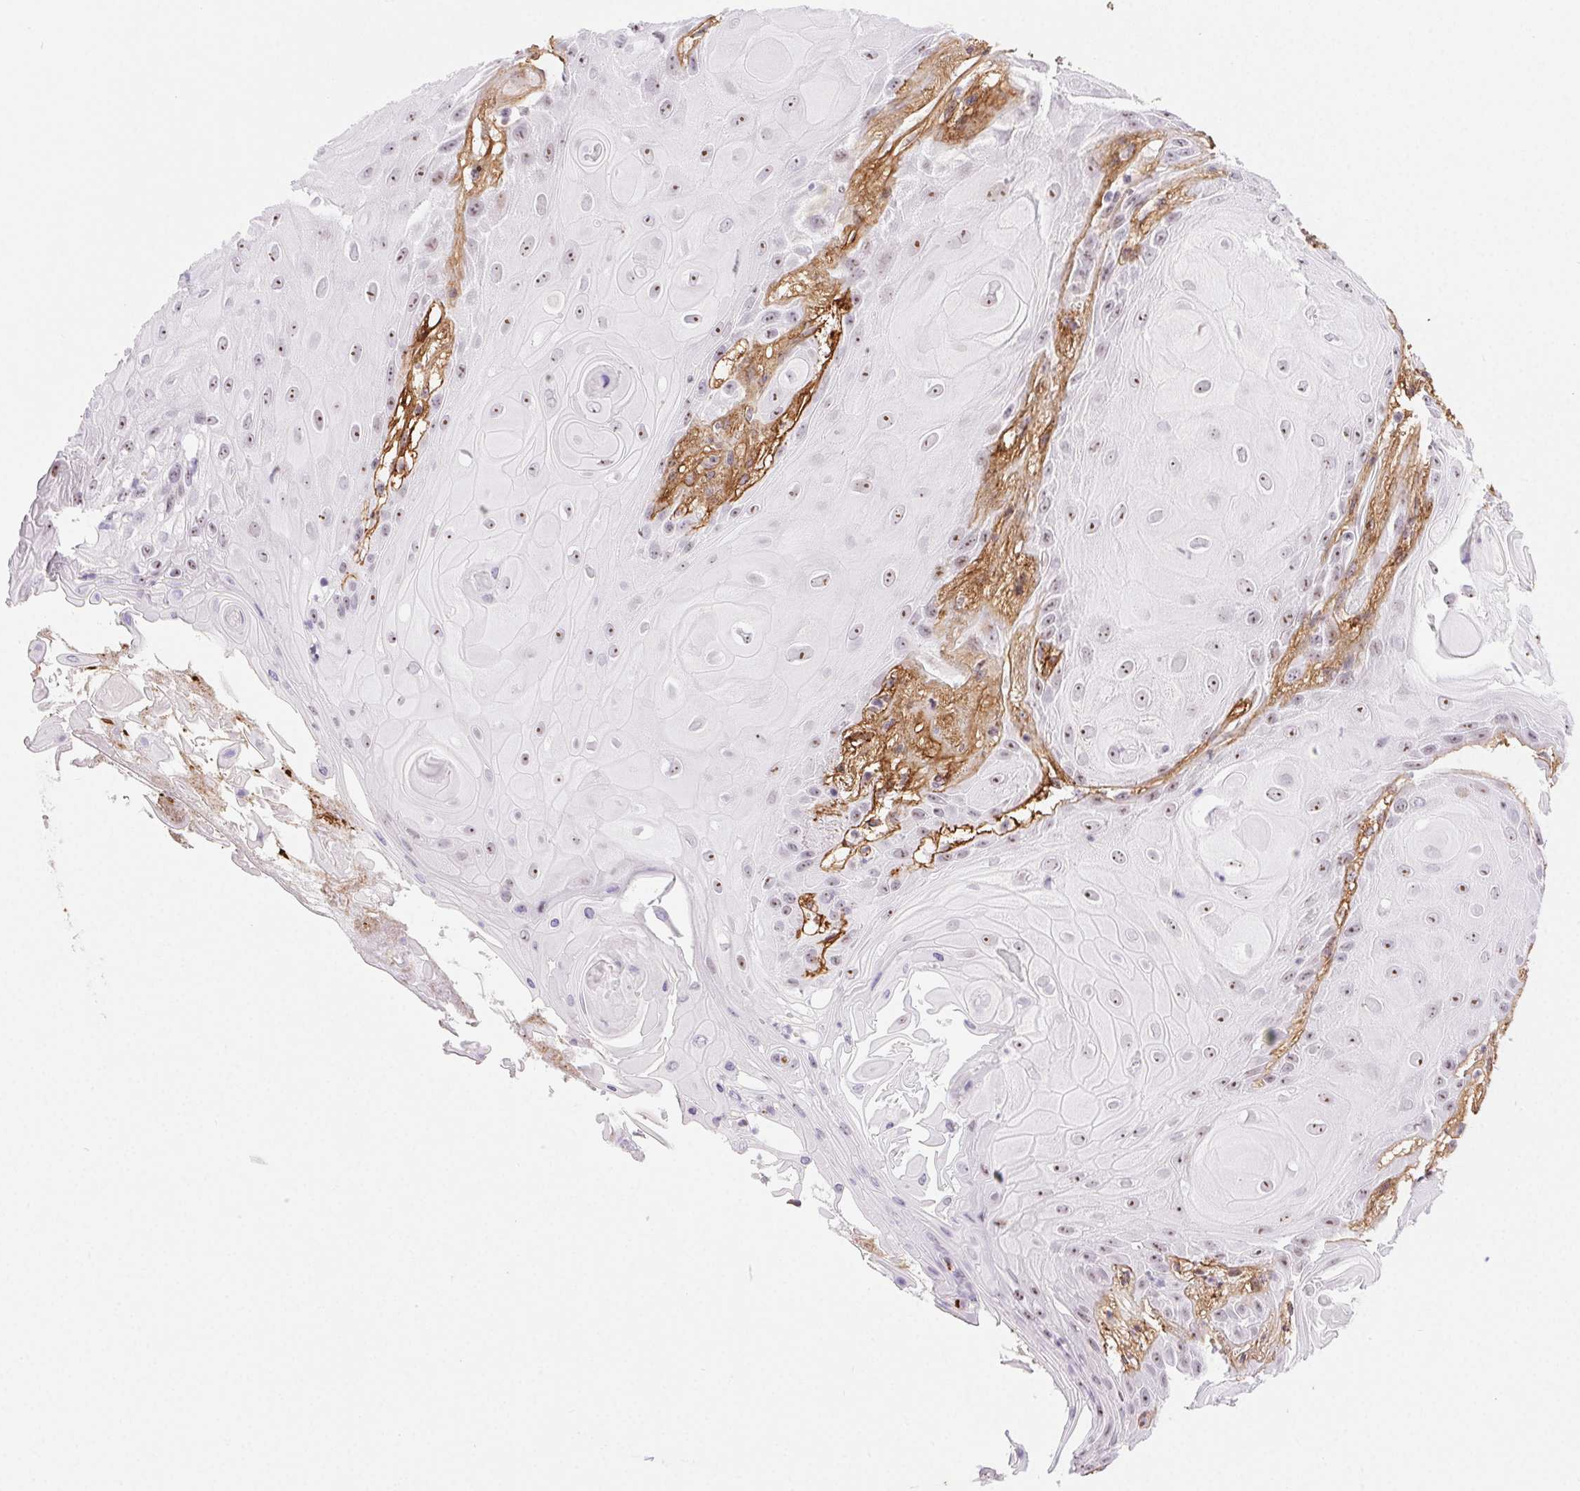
{"staining": {"intensity": "moderate", "quantity": "25%-75%", "location": "nuclear"}, "tissue": "skin cancer", "cell_type": "Tumor cells", "image_type": "cancer", "snomed": [{"axis": "morphology", "description": "Squamous cell carcinoma, NOS"}, {"axis": "topography", "description": "Skin"}], "caption": "Moderate nuclear staining for a protein is identified in approximately 25%-75% of tumor cells of skin squamous cell carcinoma using IHC.", "gene": "PDZD2", "patient": {"sex": "male", "age": 62}}